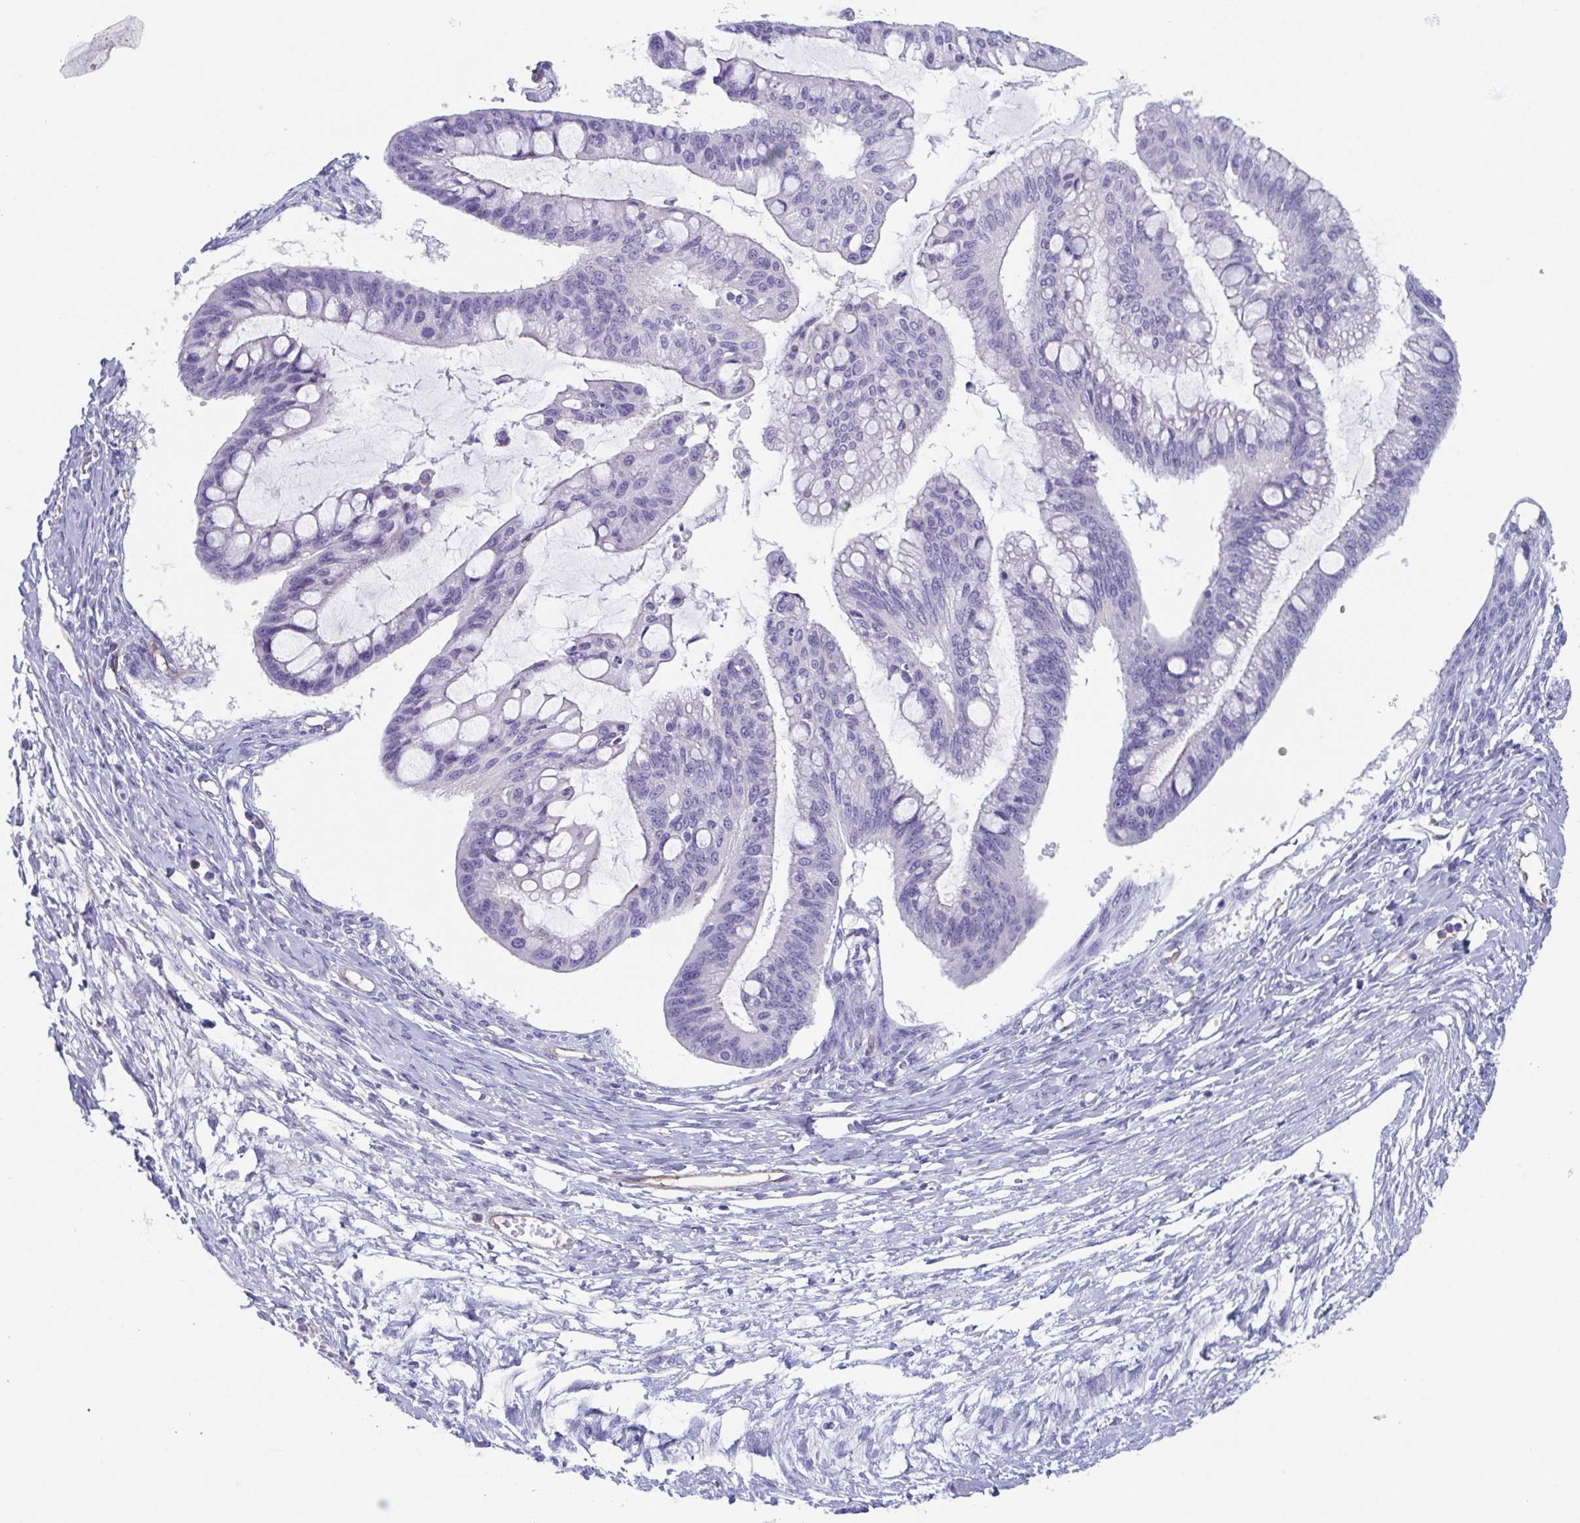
{"staining": {"intensity": "negative", "quantity": "none", "location": "none"}, "tissue": "ovarian cancer", "cell_type": "Tumor cells", "image_type": "cancer", "snomed": [{"axis": "morphology", "description": "Cystadenocarcinoma, mucinous, NOS"}, {"axis": "topography", "description": "Ovary"}], "caption": "Immunohistochemistry of mucinous cystadenocarcinoma (ovarian) shows no positivity in tumor cells. (DAB immunohistochemistry visualized using brightfield microscopy, high magnification).", "gene": "LYRM2", "patient": {"sex": "female", "age": 73}}